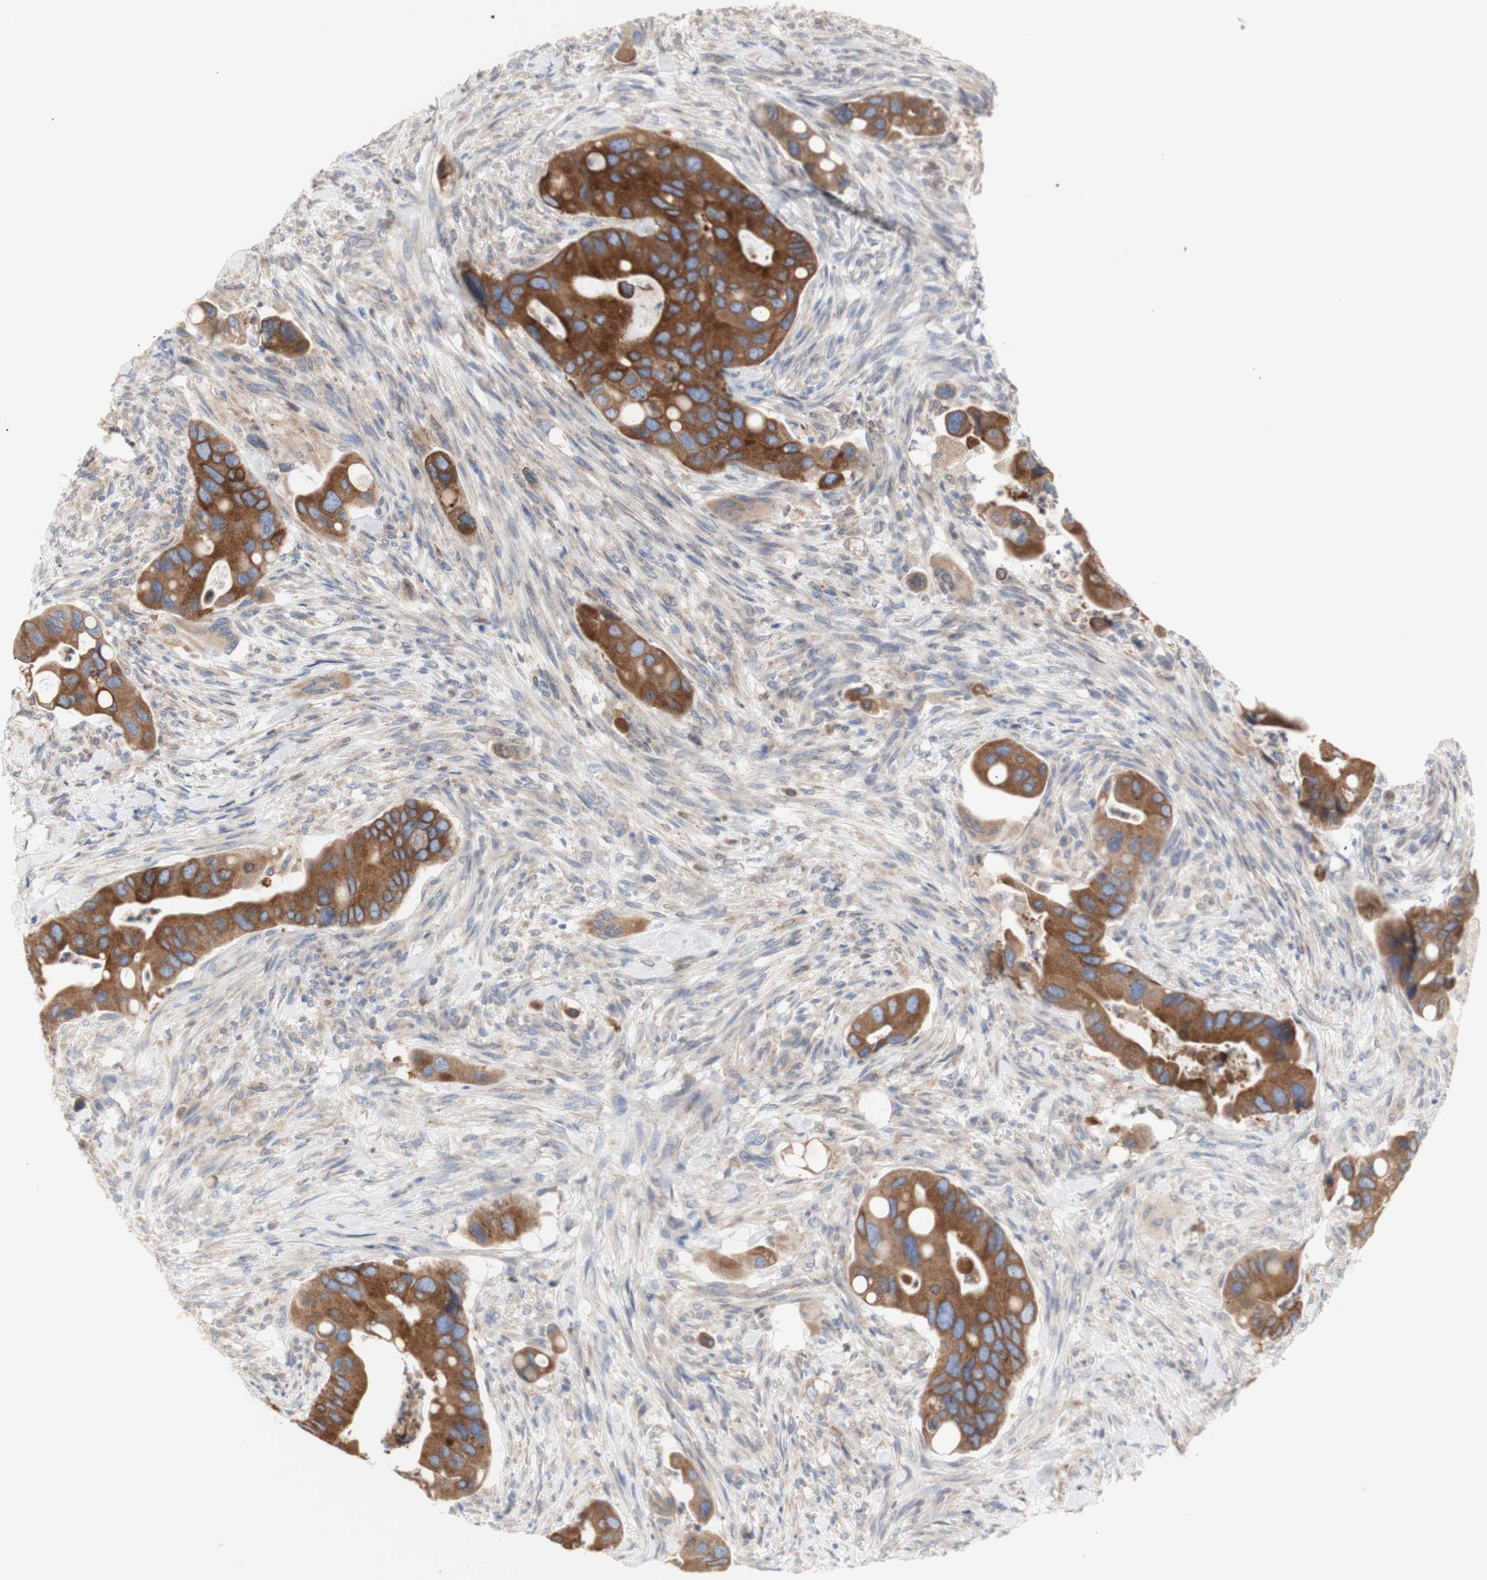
{"staining": {"intensity": "strong", "quantity": ">75%", "location": "cytoplasmic/membranous"}, "tissue": "colorectal cancer", "cell_type": "Tumor cells", "image_type": "cancer", "snomed": [{"axis": "morphology", "description": "Adenocarcinoma, NOS"}, {"axis": "topography", "description": "Rectum"}], "caption": "Protein staining of colorectal cancer tissue reveals strong cytoplasmic/membranous positivity in approximately >75% of tumor cells.", "gene": "ERLIN1", "patient": {"sex": "female", "age": 57}}